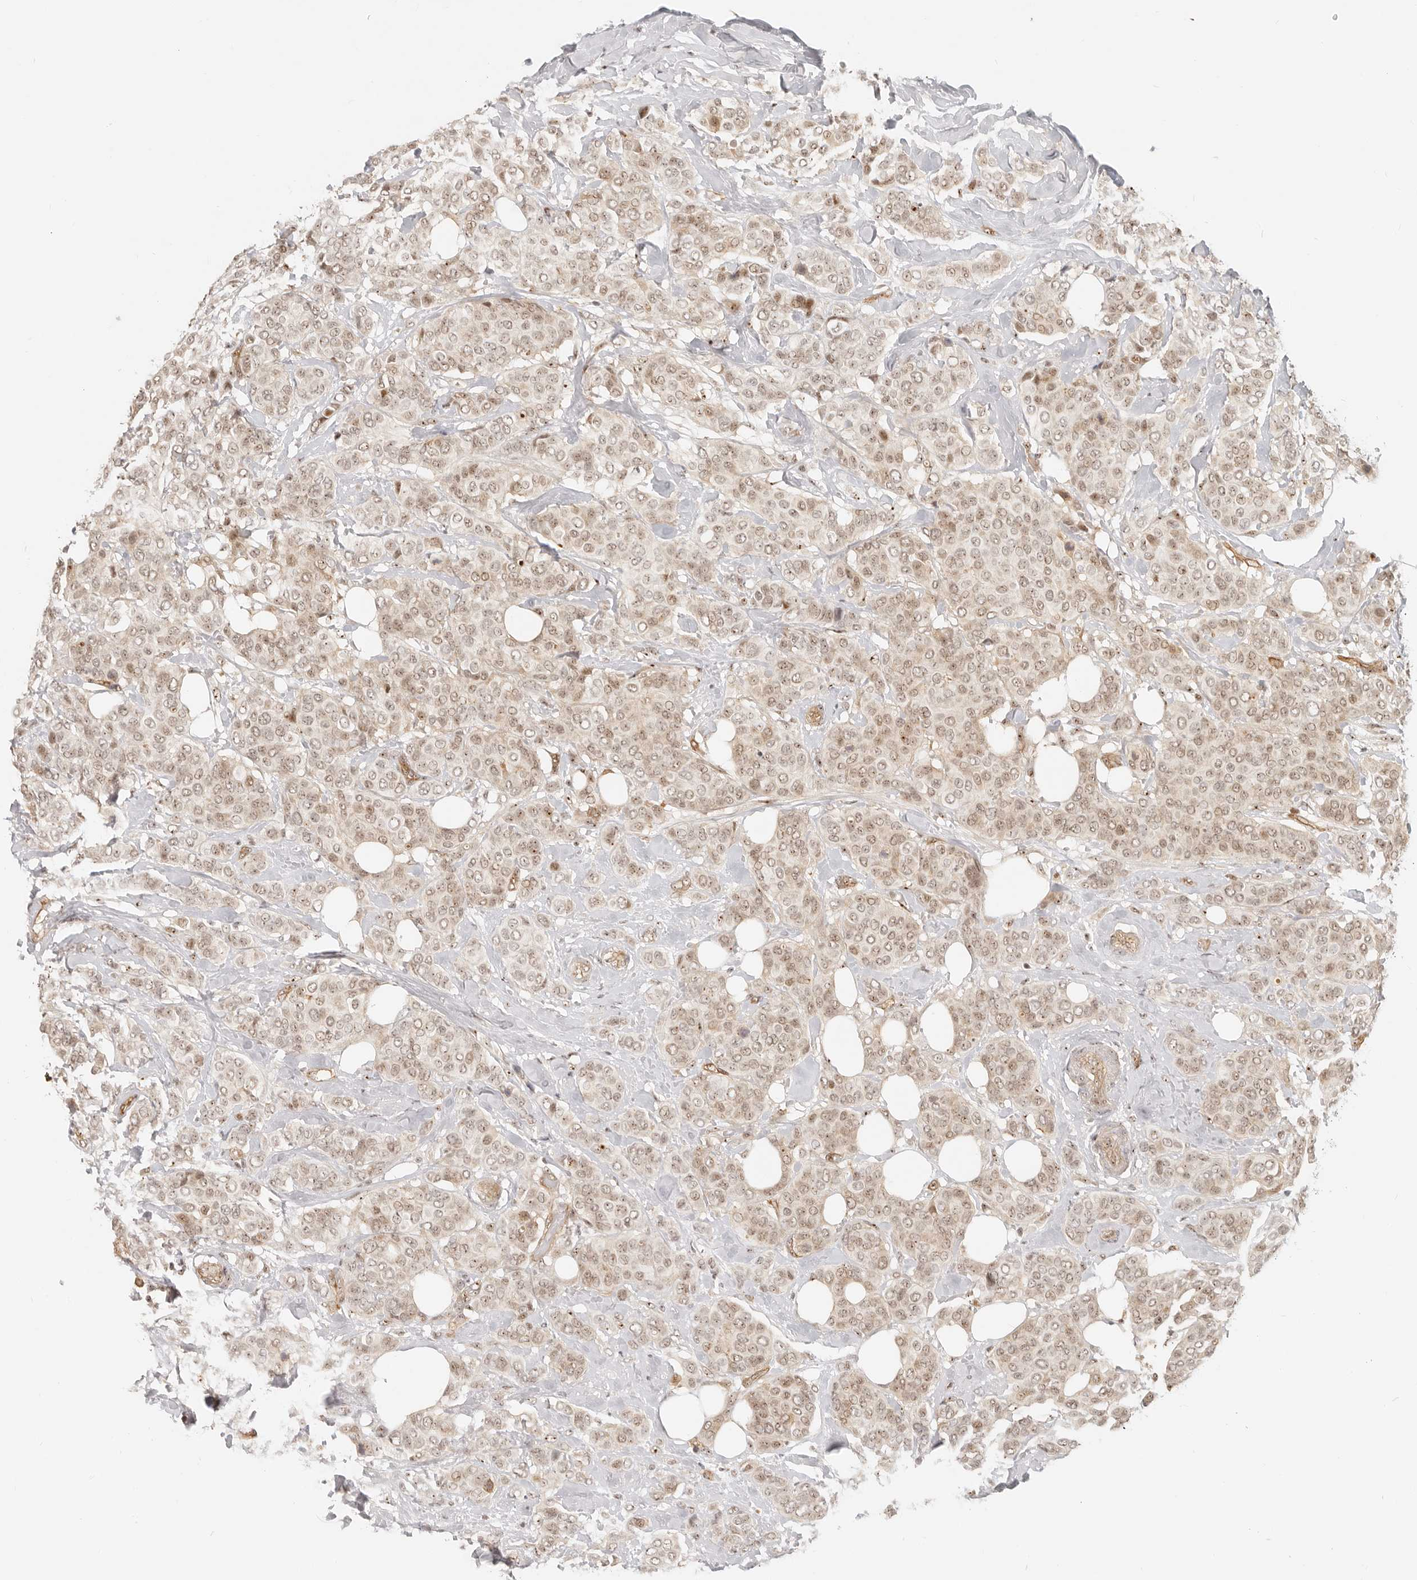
{"staining": {"intensity": "weak", "quantity": ">75%", "location": "nuclear"}, "tissue": "breast cancer", "cell_type": "Tumor cells", "image_type": "cancer", "snomed": [{"axis": "morphology", "description": "Lobular carcinoma"}, {"axis": "topography", "description": "Breast"}], "caption": "Immunohistochemical staining of breast cancer demonstrates weak nuclear protein expression in about >75% of tumor cells.", "gene": "BAP1", "patient": {"sex": "female", "age": 51}}